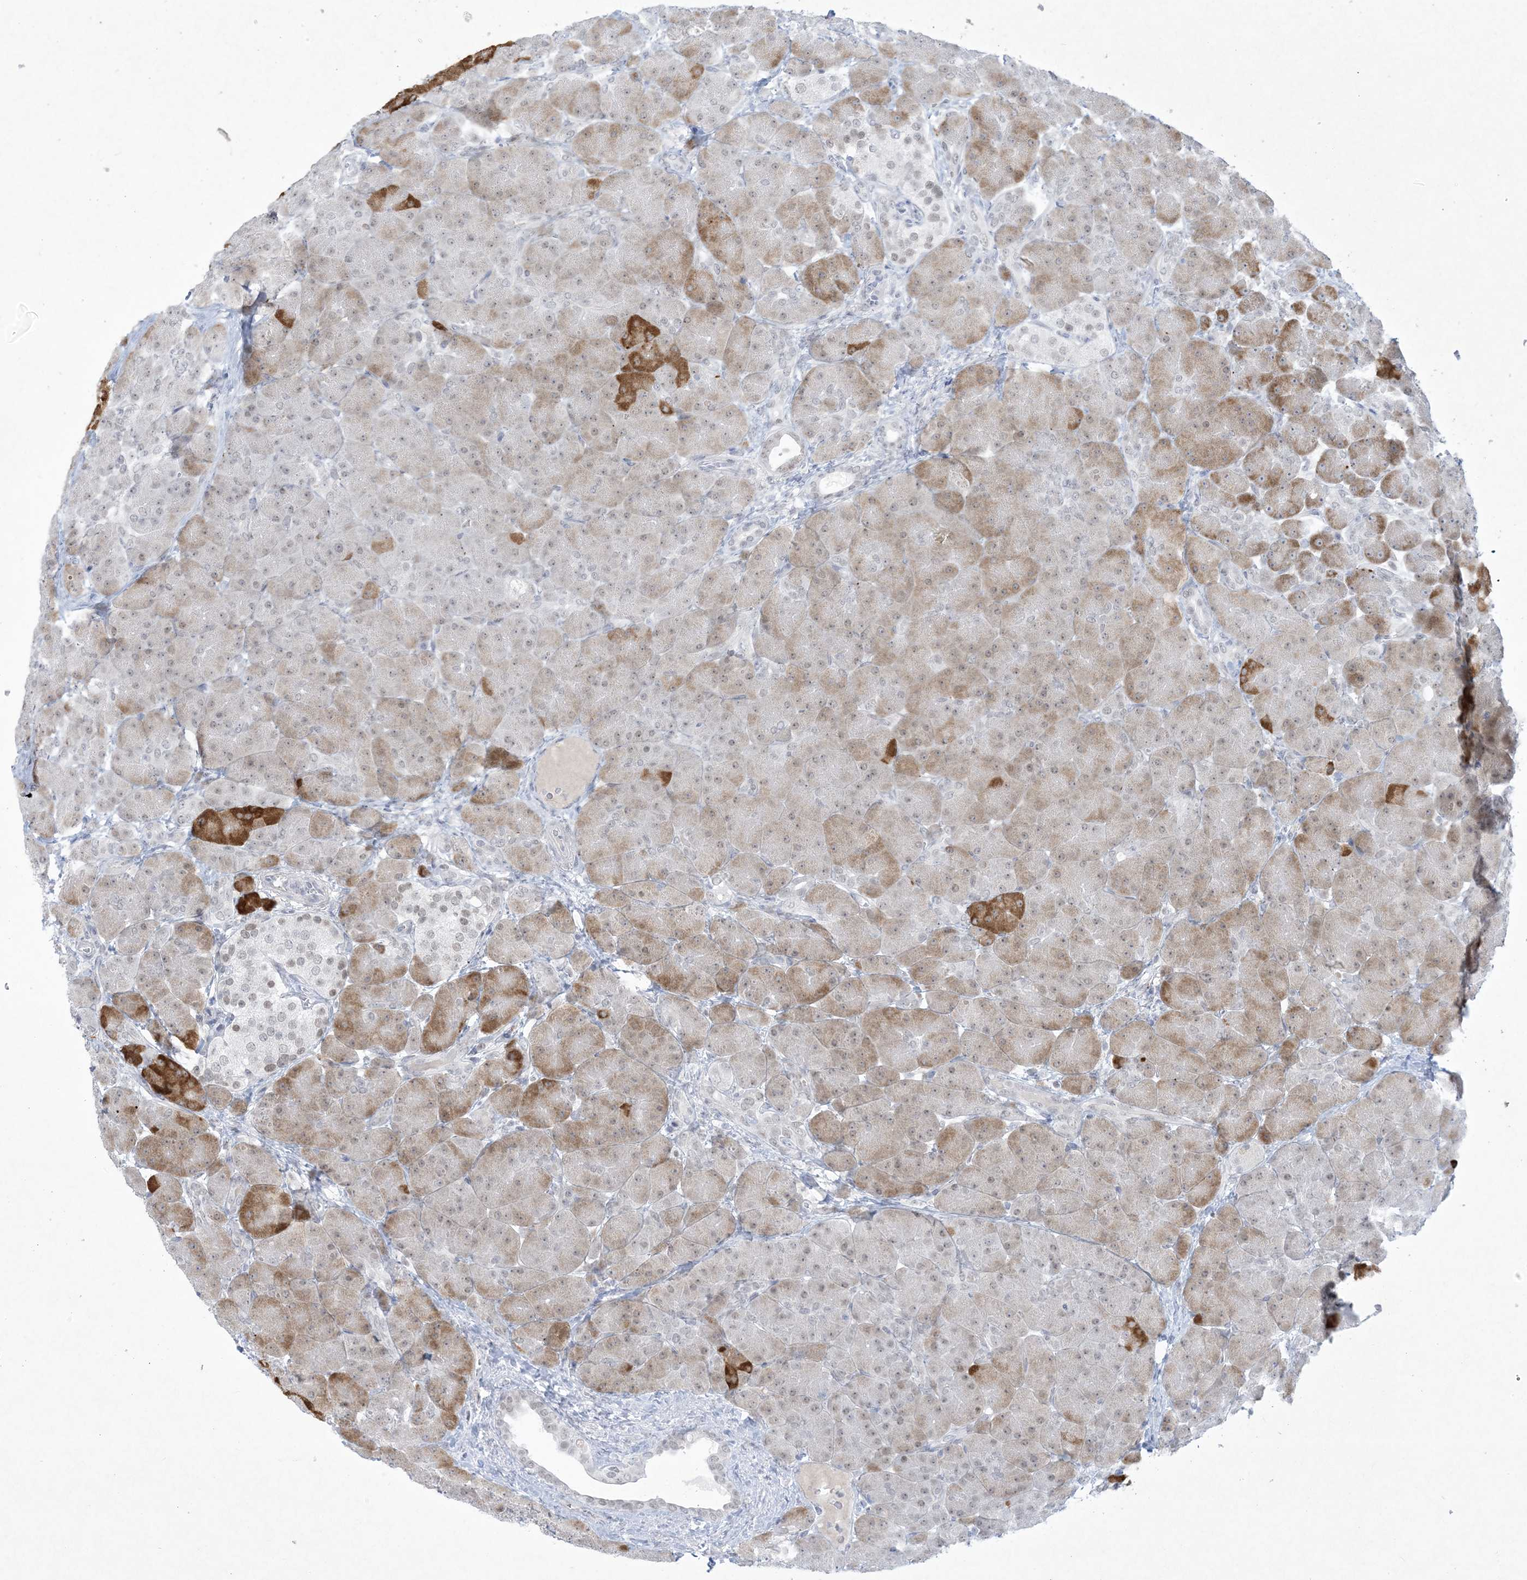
{"staining": {"intensity": "moderate", "quantity": "<25%", "location": "cytoplasmic/membranous"}, "tissue": "pancreas", "cell_type": "Exocrine glandular cells", "image_type": "normal", "snomed": [{"axis": "morphology", "description": "Normal tissue, NOS"}, {"axis": "topography", "description": "Pancreas"}], "caption": "Exocrine glandular cells show low levels of moderate cytoplasmic/membranous positivity in about <25% of cells in unremarkable human pancreas.", "gene": "HOMEZ", "patient": {"sex": "male", "age": 66}}